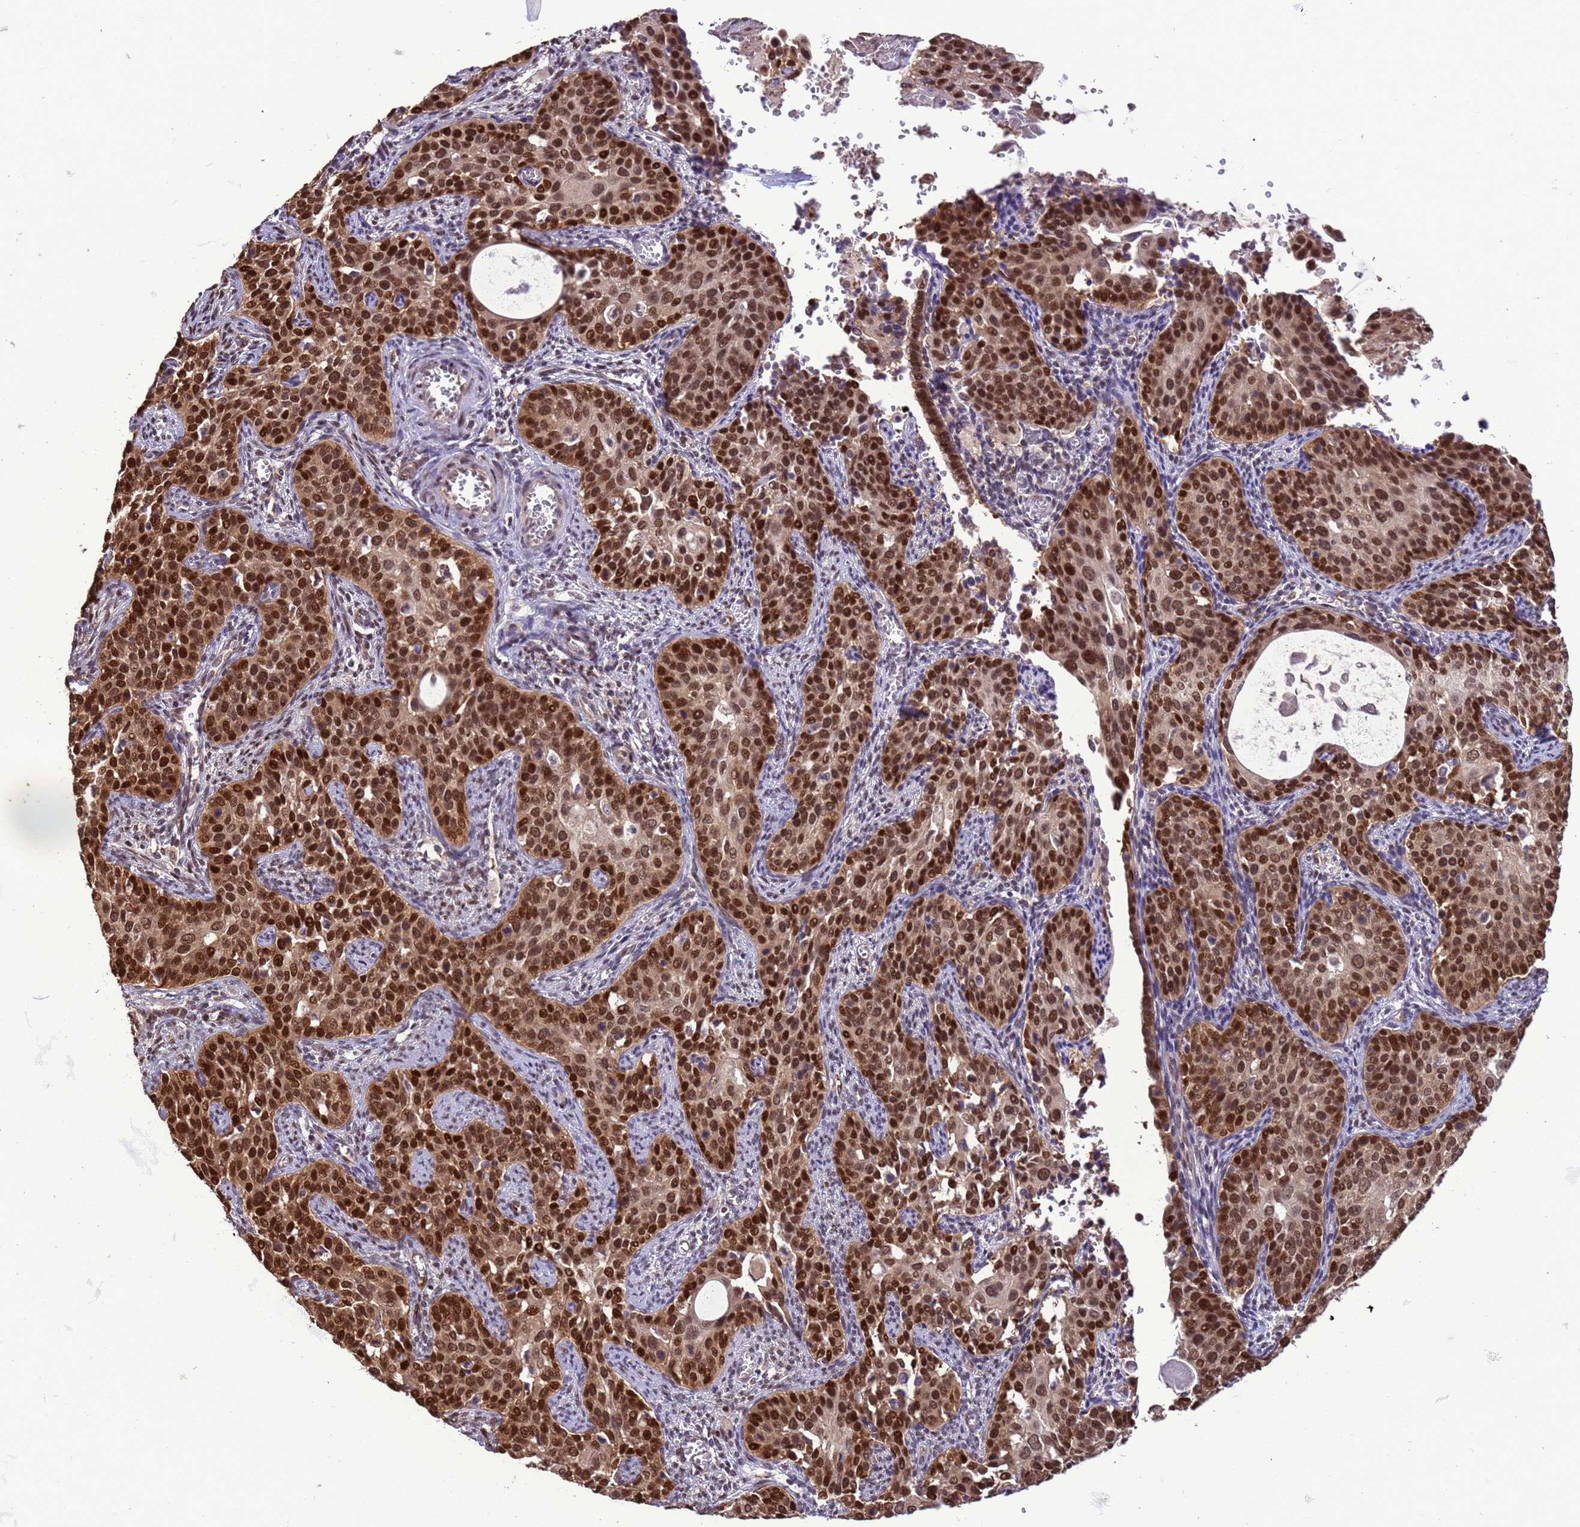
{"staining": {"intensity": "strong", "quantity": ">75%", "location": "nuclear"}, "tissue": "cervical cancer", "cell_type": "Tumor cells", "image_type": "cancer", "snomed": [{"axis": "morphology", "description": "Squamous cell carcinoma, NOS"}, {"axis": "topography", "description": "Cervix"}], "caption": "This micrograph demonstrates IHC staining of human squamous cell carcinoma (cervical), with high strong nuclear staining in about >75% of tumor cells.", "gene": "ZBTB5", "patient": {"sex": "female", "age": 44}}